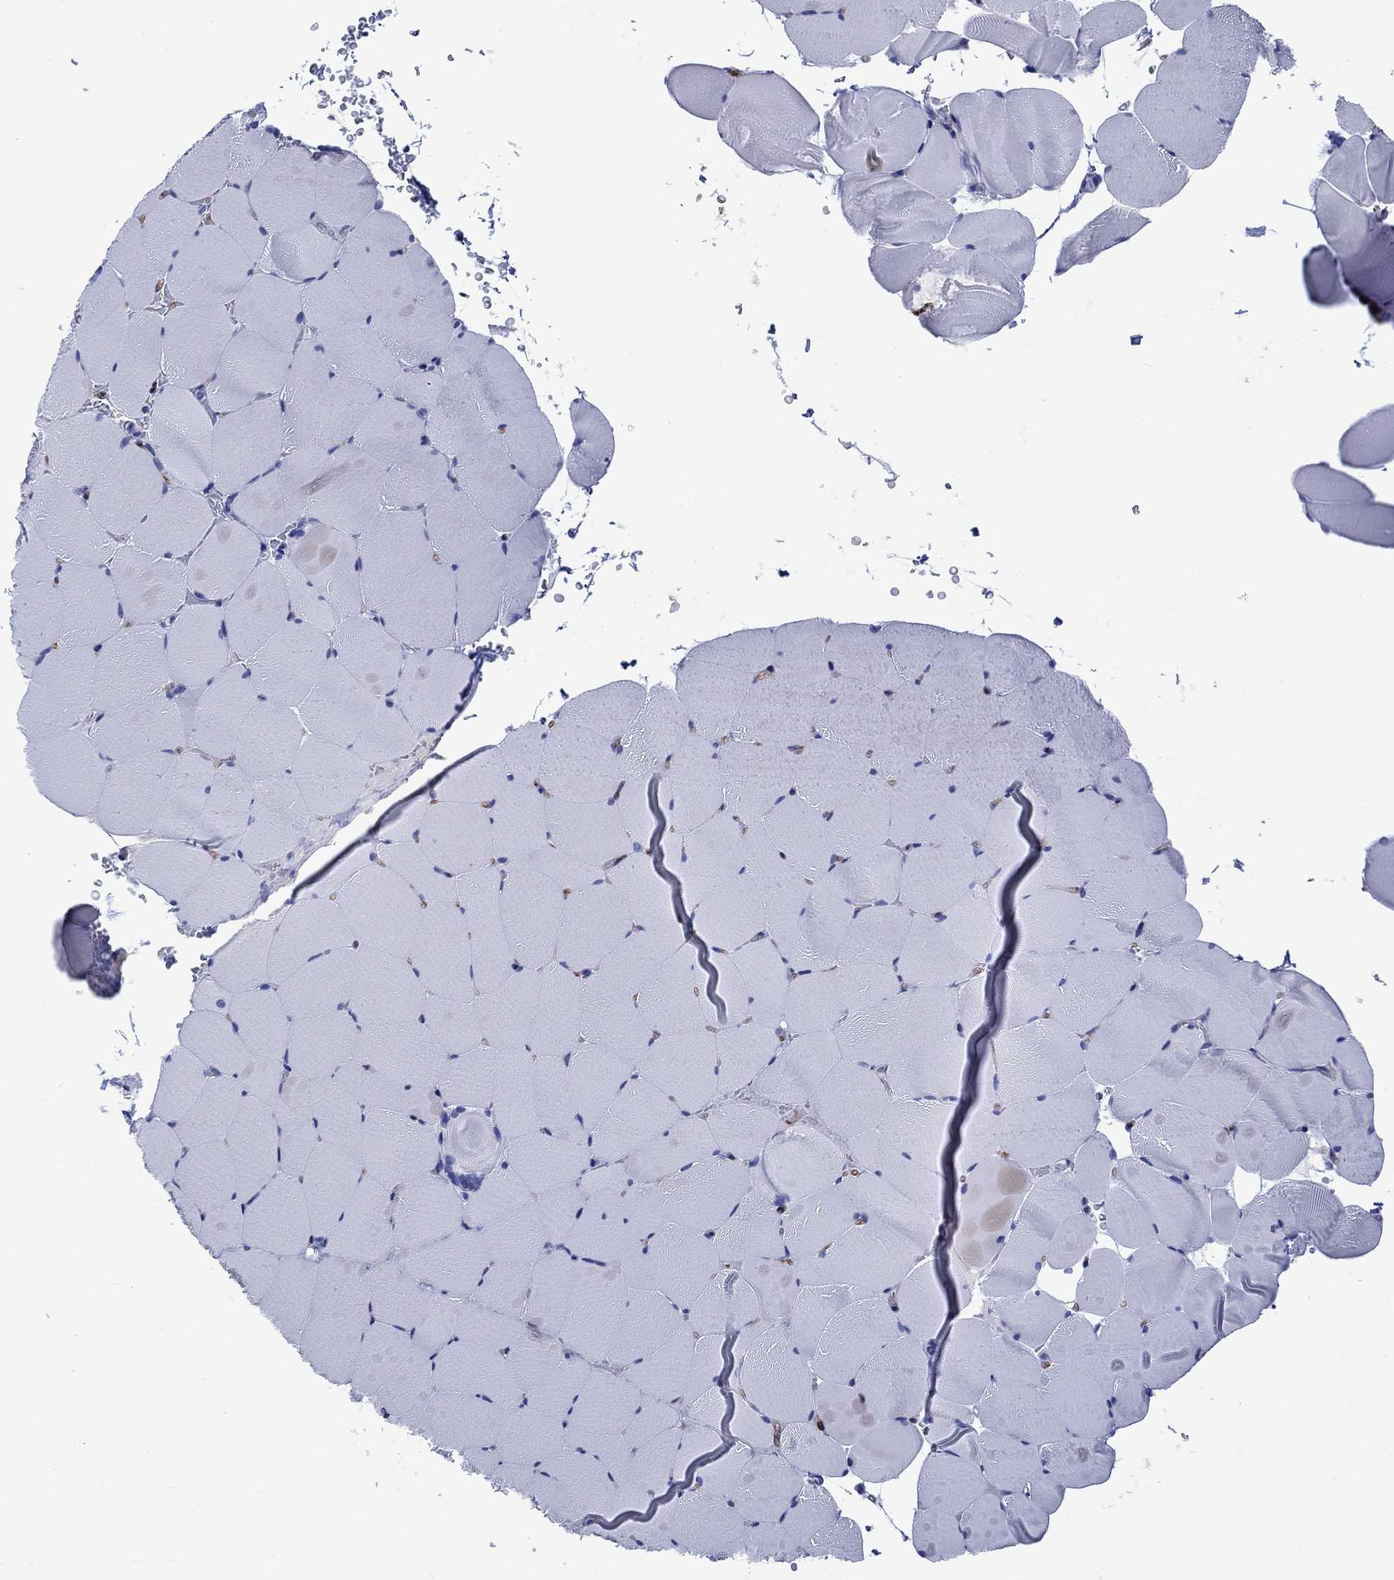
{"staining": {"intensity": "negative", "quantity": "none", "location": "none"}, "tissue": "skeletal muscle", "cell_type": "Myocytes", "image_type": "normal", "snomed": [{"axis": "morphology", "description": "Normal tissue, NOS"}, {"axis": "topography", "description": "Skeletal muscle"}], "caption": "Immunohistochemistry (IHC) micrograph of unremarkable skeletal muscle: human skeletal muscle stained with DAB shows no significant protein expression in myocytes. (Stains: DAB IHC with hematoxylin counter stain, Microscopy: brightfield microscopy at high magnification).", "gene": "CACNG3", "patient": {"sex": "female", "age": 37}}